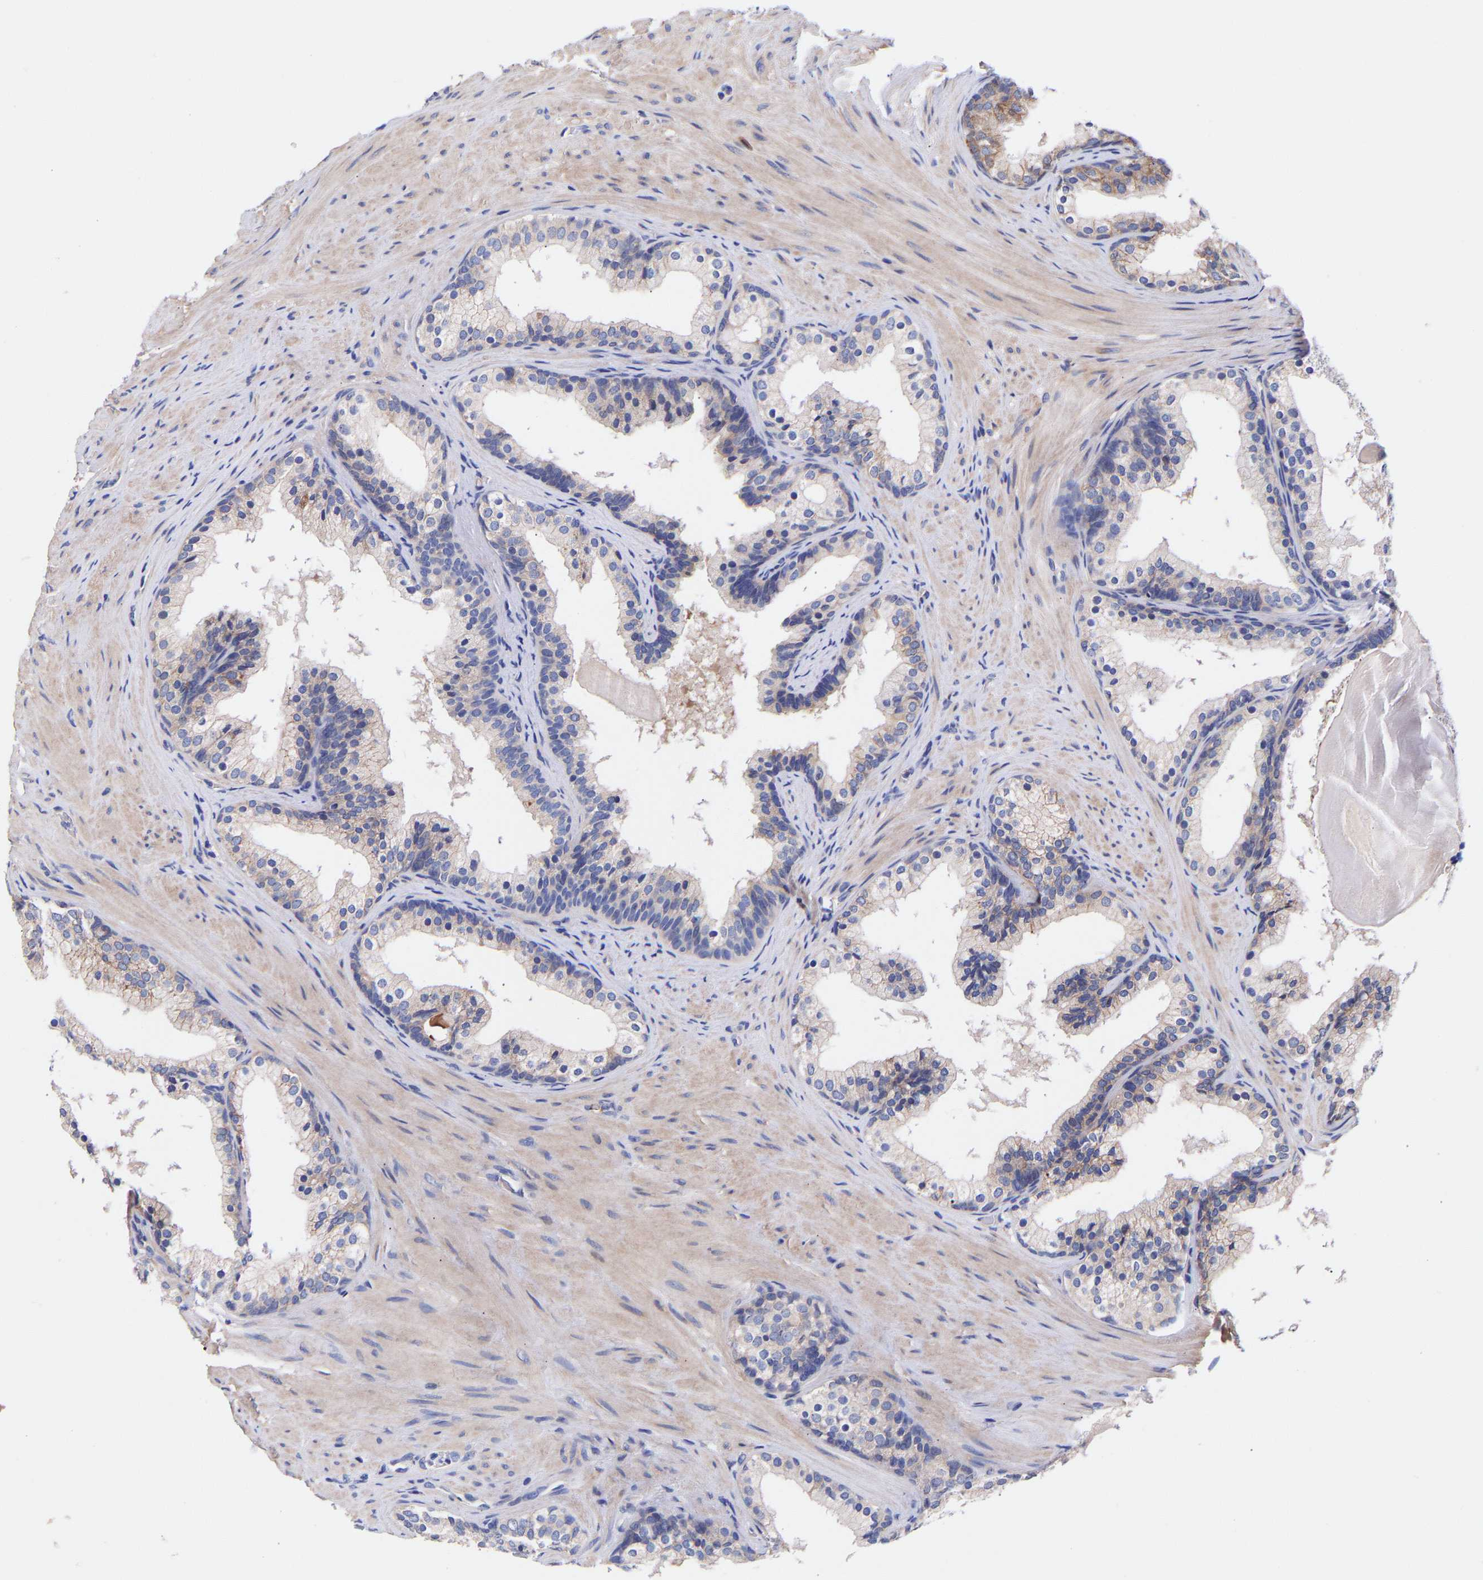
{"staining": {"intensity": "negative", "quantity": "none", "location": "none"}, "tissue": "prostate cancer", "cell_type": "Tumor cells", "image_type": "cancer", "snomed": [{"axis": "morphology", "description": "Adenocarcinoma, Low grade"}, {"axis": "topography", "description": "Prostate"}], "caption": "Immunohistochemical staining of prostate adenocarcinoma (low-grade) demonstrates no significant staining in tumor cells.", "gene": "AIMP2", "patient": {"sex": "male", "age": 69}}